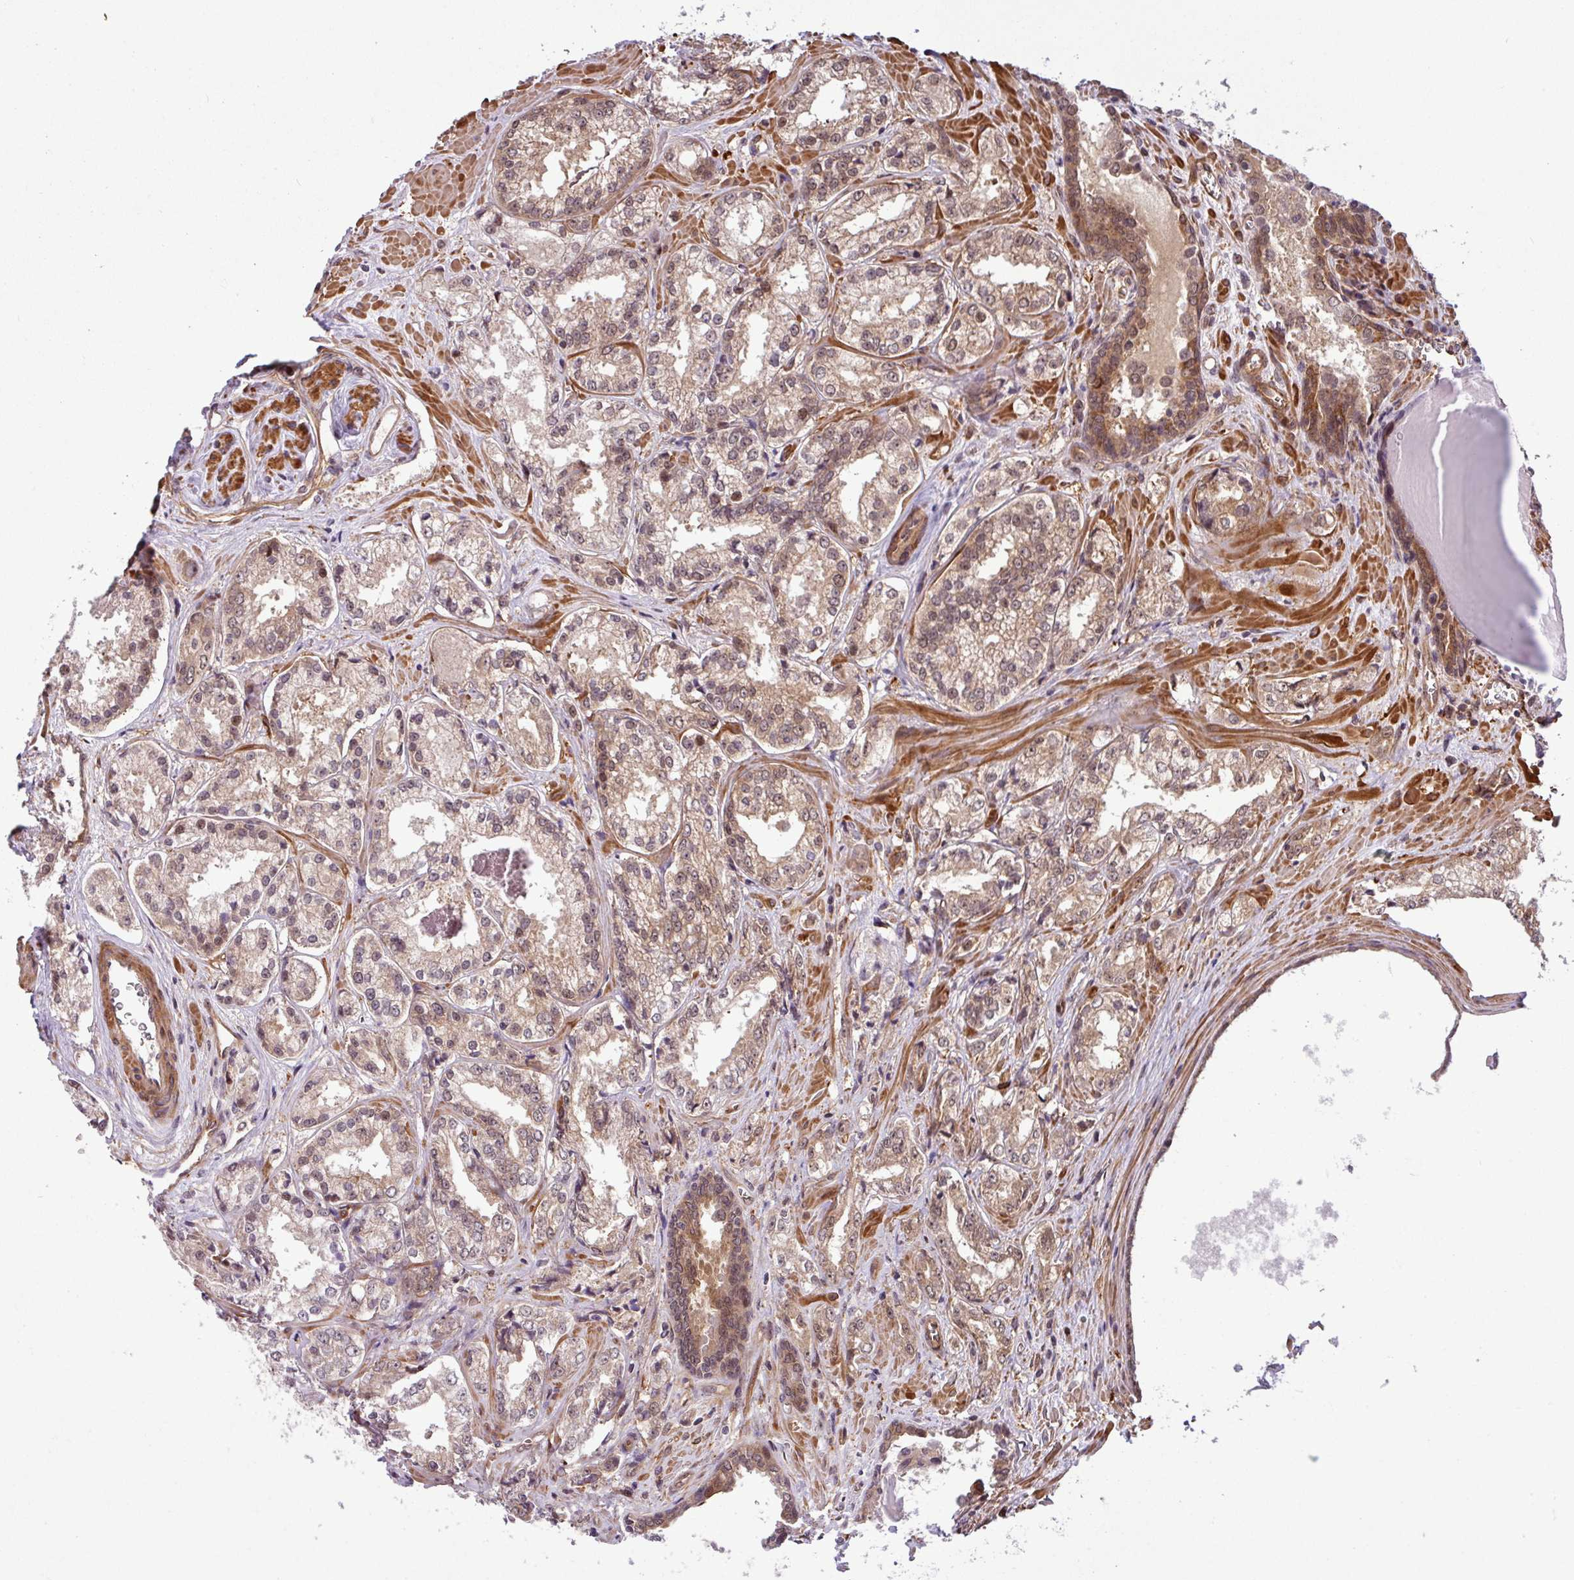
{"staining": {"intensity": "weak", "quantity": ">75%", "location": "cytoplasmic/membranous"}, "tissue": "prostate cancer", "cell_type": "Tumor cells", "image_type": "cancer", "snomed": [{"axis": "morphology", "description": "Adenocarcinoma, Low grade"}, {"axis": "topography", "description": "Prostate"}], "caption": "This is an image of immunohistochemistry staining of prostate cancer, which shows weak positivity in the cytoplasmic/membranous of tumor cells.", "gene": "C7orf50", "patient": {"sex": "male", "age": 47}}